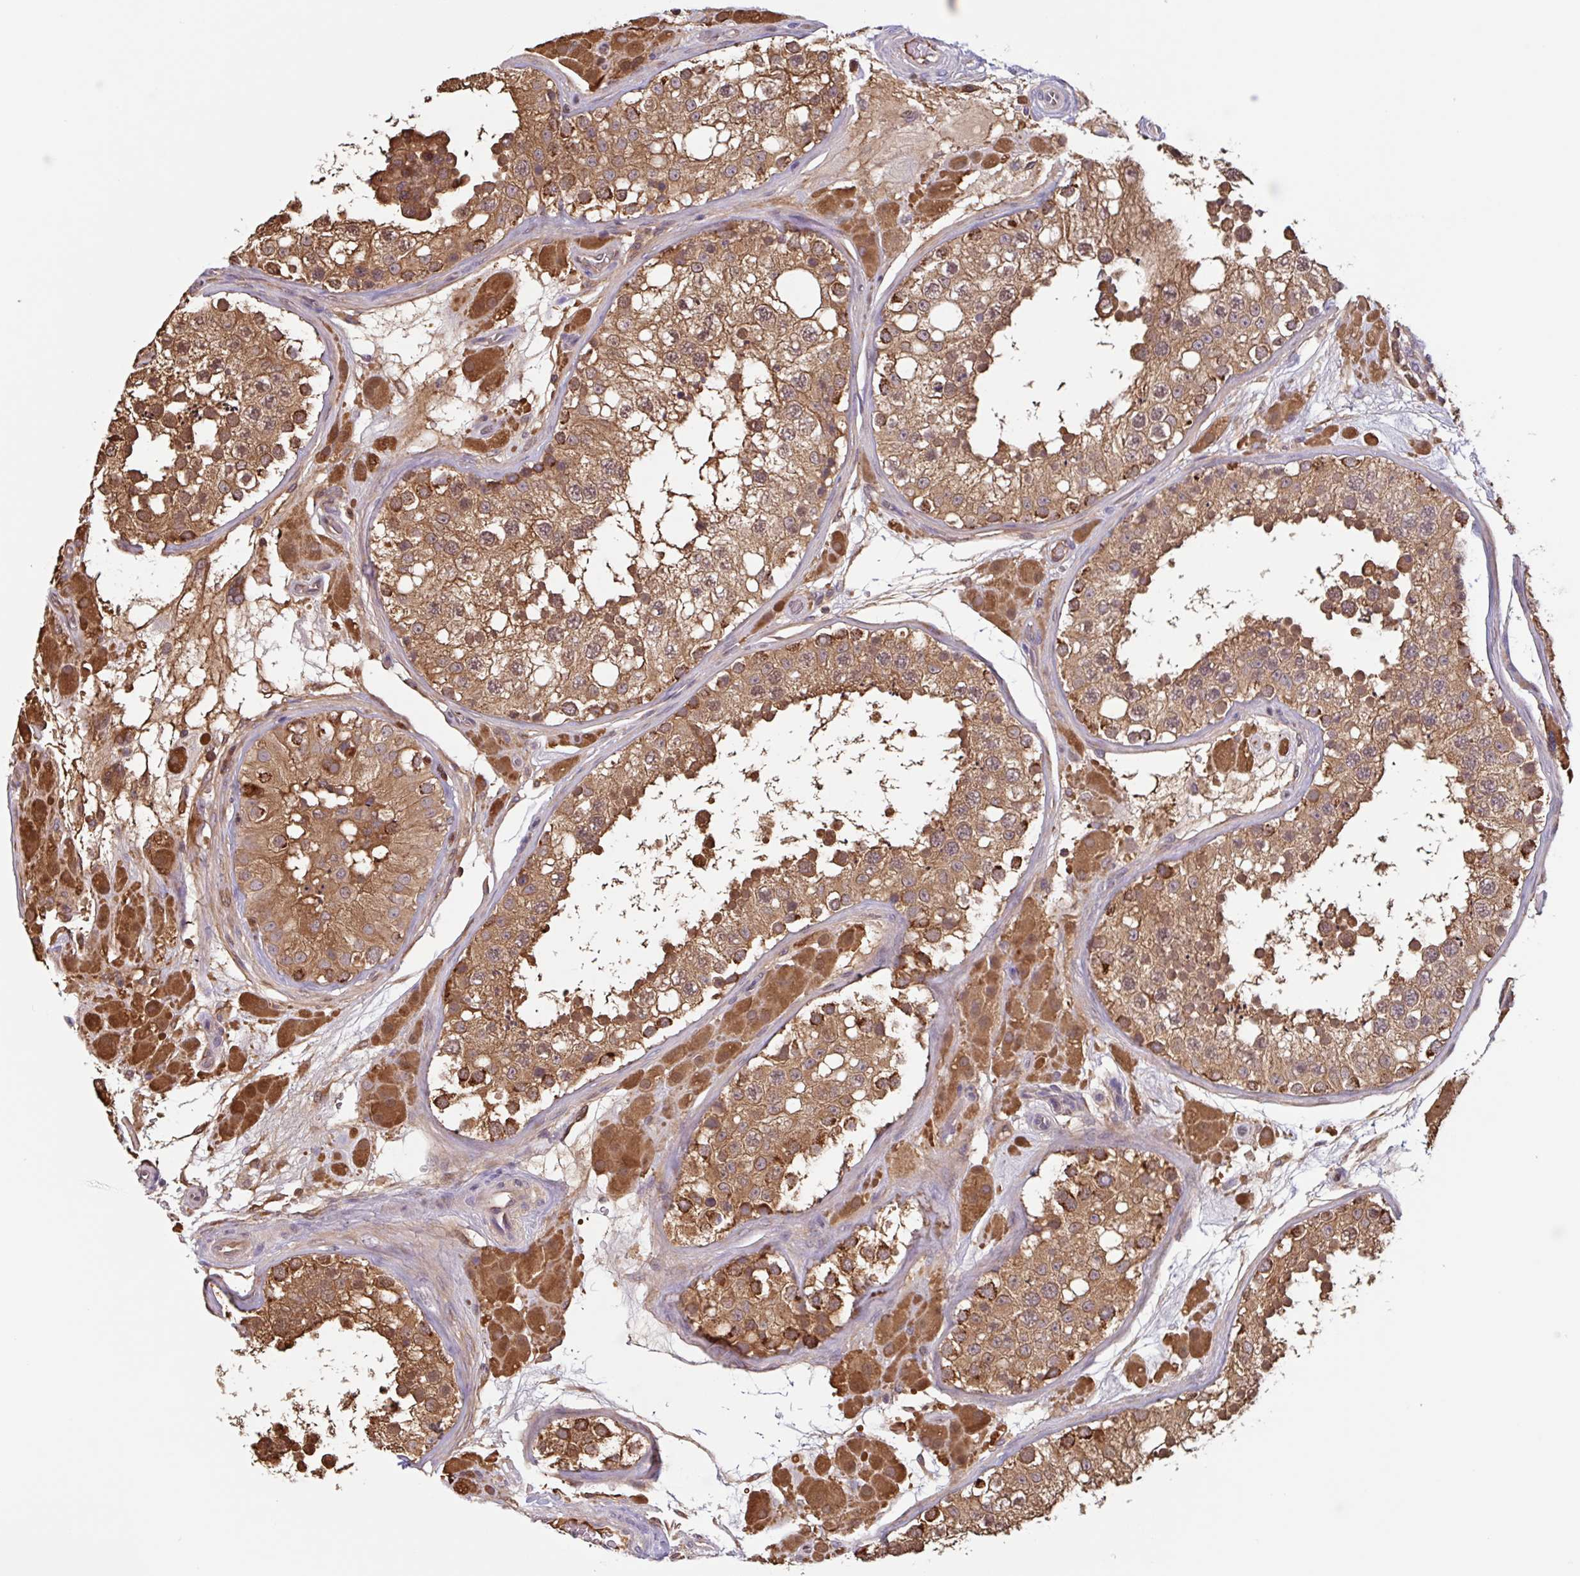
{"staining": {"intensity": "moderate", "quantity": ">75%", "location": "cytoplasmic/membranous"}, "tissue": "testis", "cell_type": "Cells in seminiferous ducts", "image_type": "normal", "snomed": [{"axis": "morphology", "description": "Normal tissue, NOS"}, {"axis": "topography", "description": "Testis"}], "caption": "An immunohistochemistry photomicrograph of unremarkable tissue is shown. Protein staining in brown highlights moderate cytoplasmic/membranous positivity in testis within cells in seminiferous ducts. The staining is performed using DAB (3,3'-diaminobenzidine) brown chromogen to label protein expression. The nuclei are counter-stained blue using hematoxylin.", "gene": "OTOP2", "patient": {"sex": "male", "age": 26}}